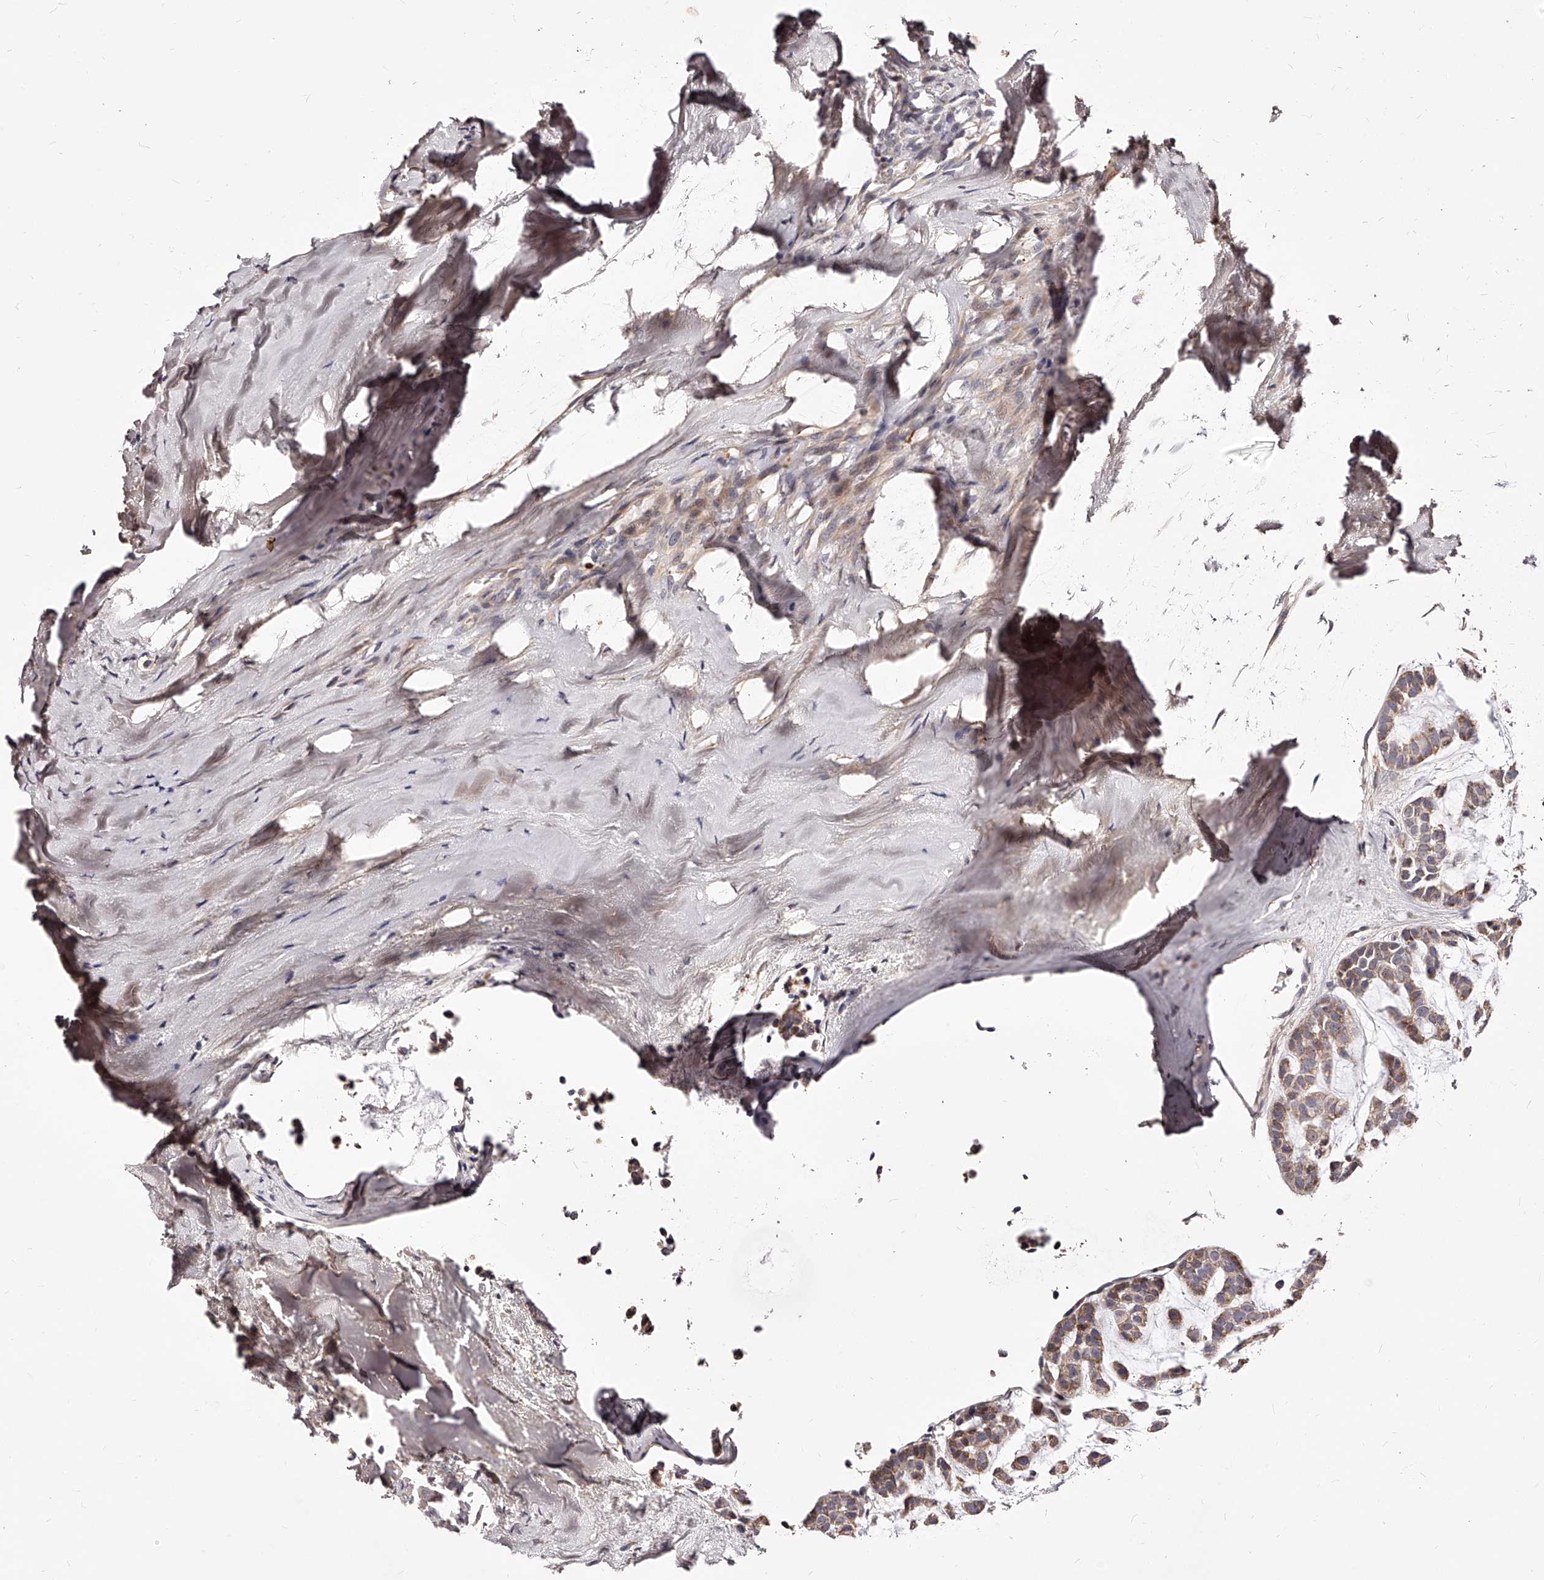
{"staining": {"intensity": "weak", "quantity": ">75%", "location": "cytoplasmic/membranous"}, "tissue": "head and neck cancer", "cell_type": "Tumor cells", "image_type": "cancer", "snomed": [{"axis": "morphology", "description": "Adenocarcinoma, NOS"}, {"axis": "morphology", "description": "Adenoma, NOS"}, {"axis": "topography", "description": "Head-Neck"}], "caption": "Adenoma (head and neck) stained with a protein marker demonstrates weak staining in tumor cells.", "gene": "ZNF502", "patient": {"sex": "female", "age": 55}}